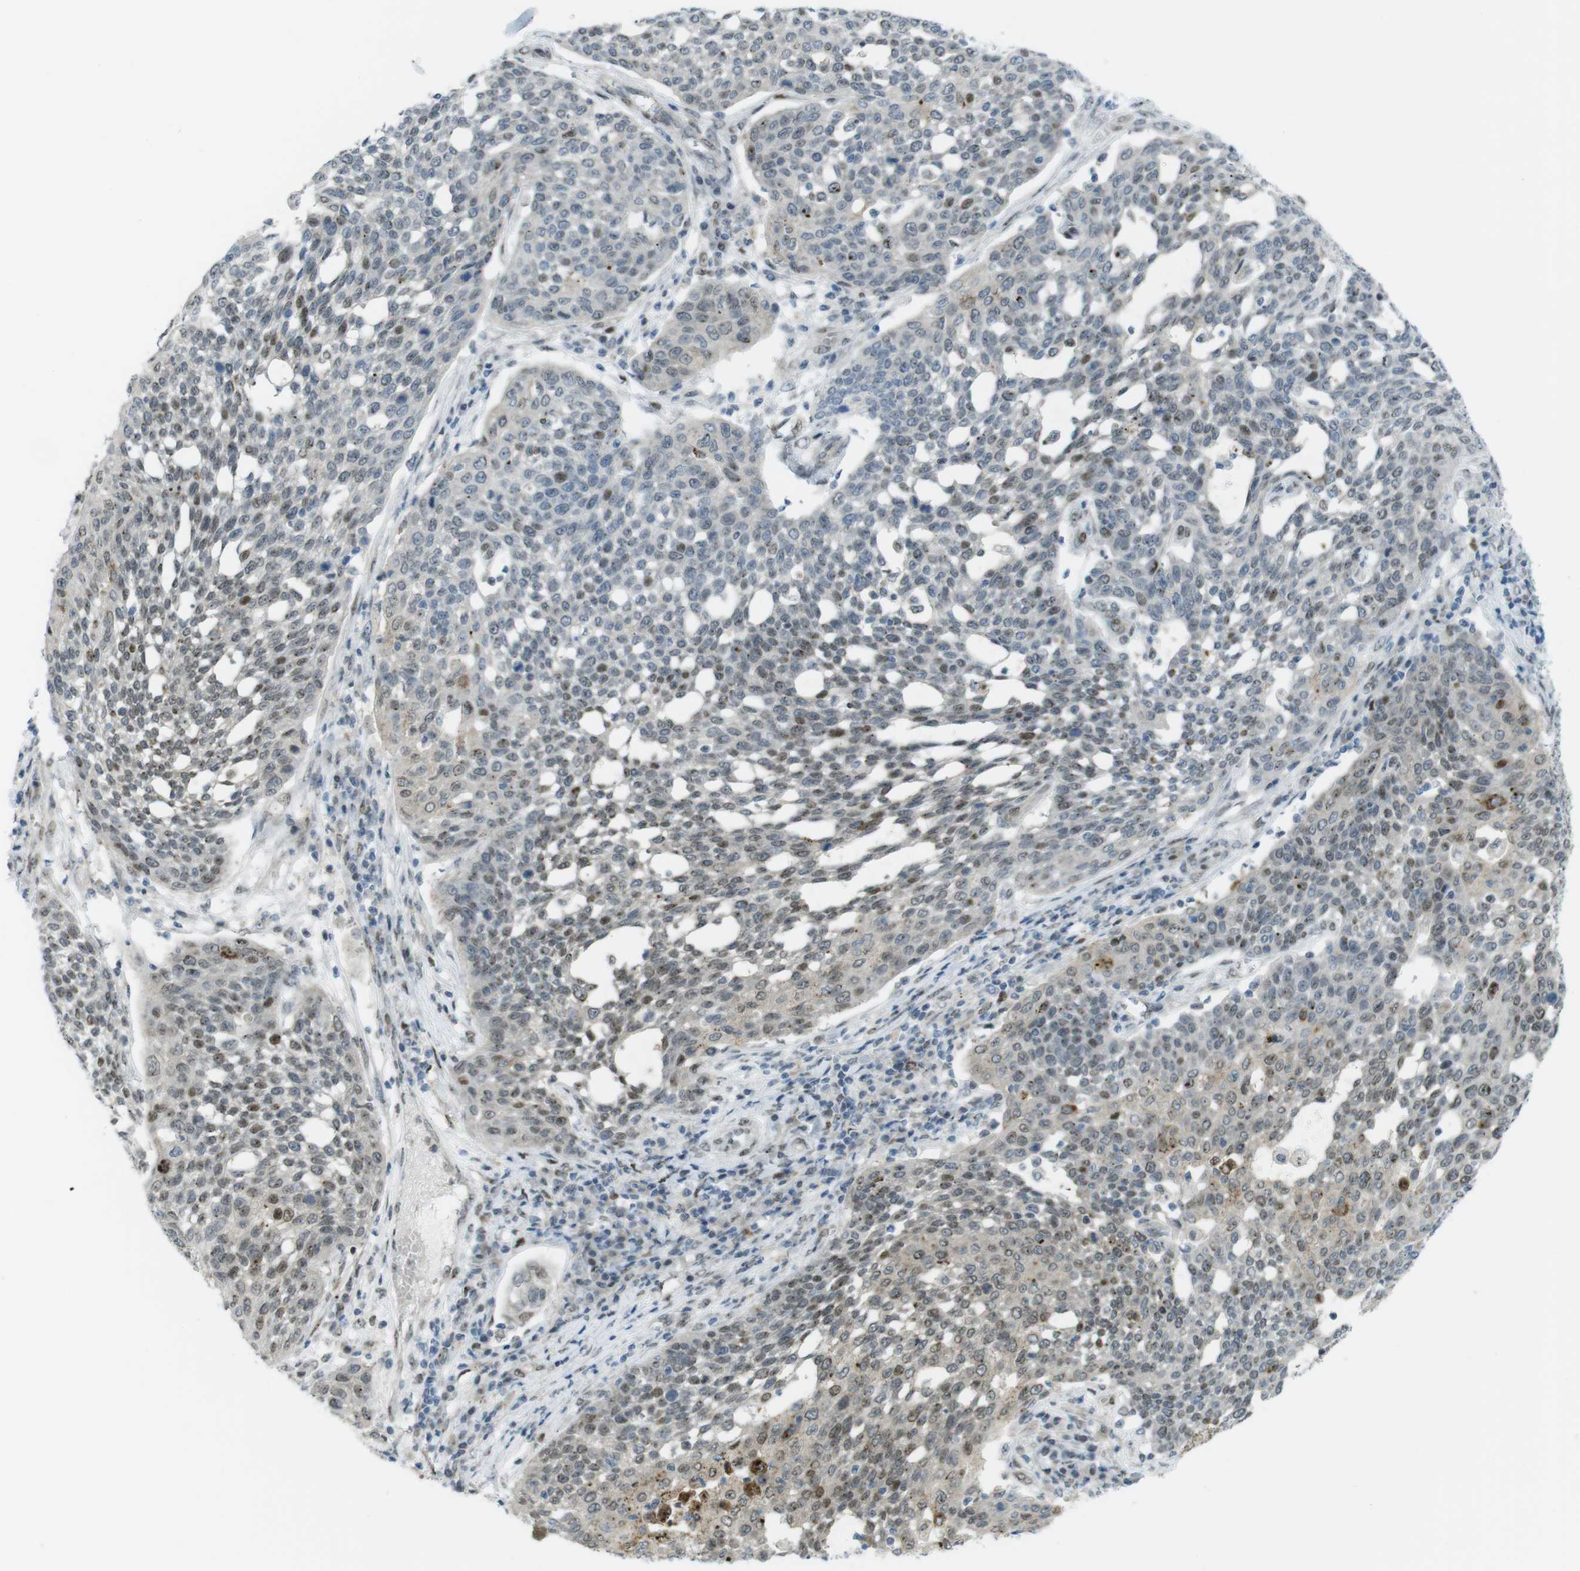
{"staining": {"intensity": "moderate", "quantity": "<25%", "location": "nuclear"}, "tissue": "cervical cancer", "cell_type": "Tumor cells", "image_type": "cancer", "snomed": [{"axis": "morphology", "description": "Squamous cell carcinoma, NOS"}, {"axis": "topography", "description": "Cervix"}], "caption": "Brown immunohistochemical staining in human squamous cell carcinoma (cervical) demonstrates moderate nuclear staining in about <25% of tumor cells. Nuclei are stained in blue.", "gene": "UBB", "patient": {"sex": "female", "age": 34}}